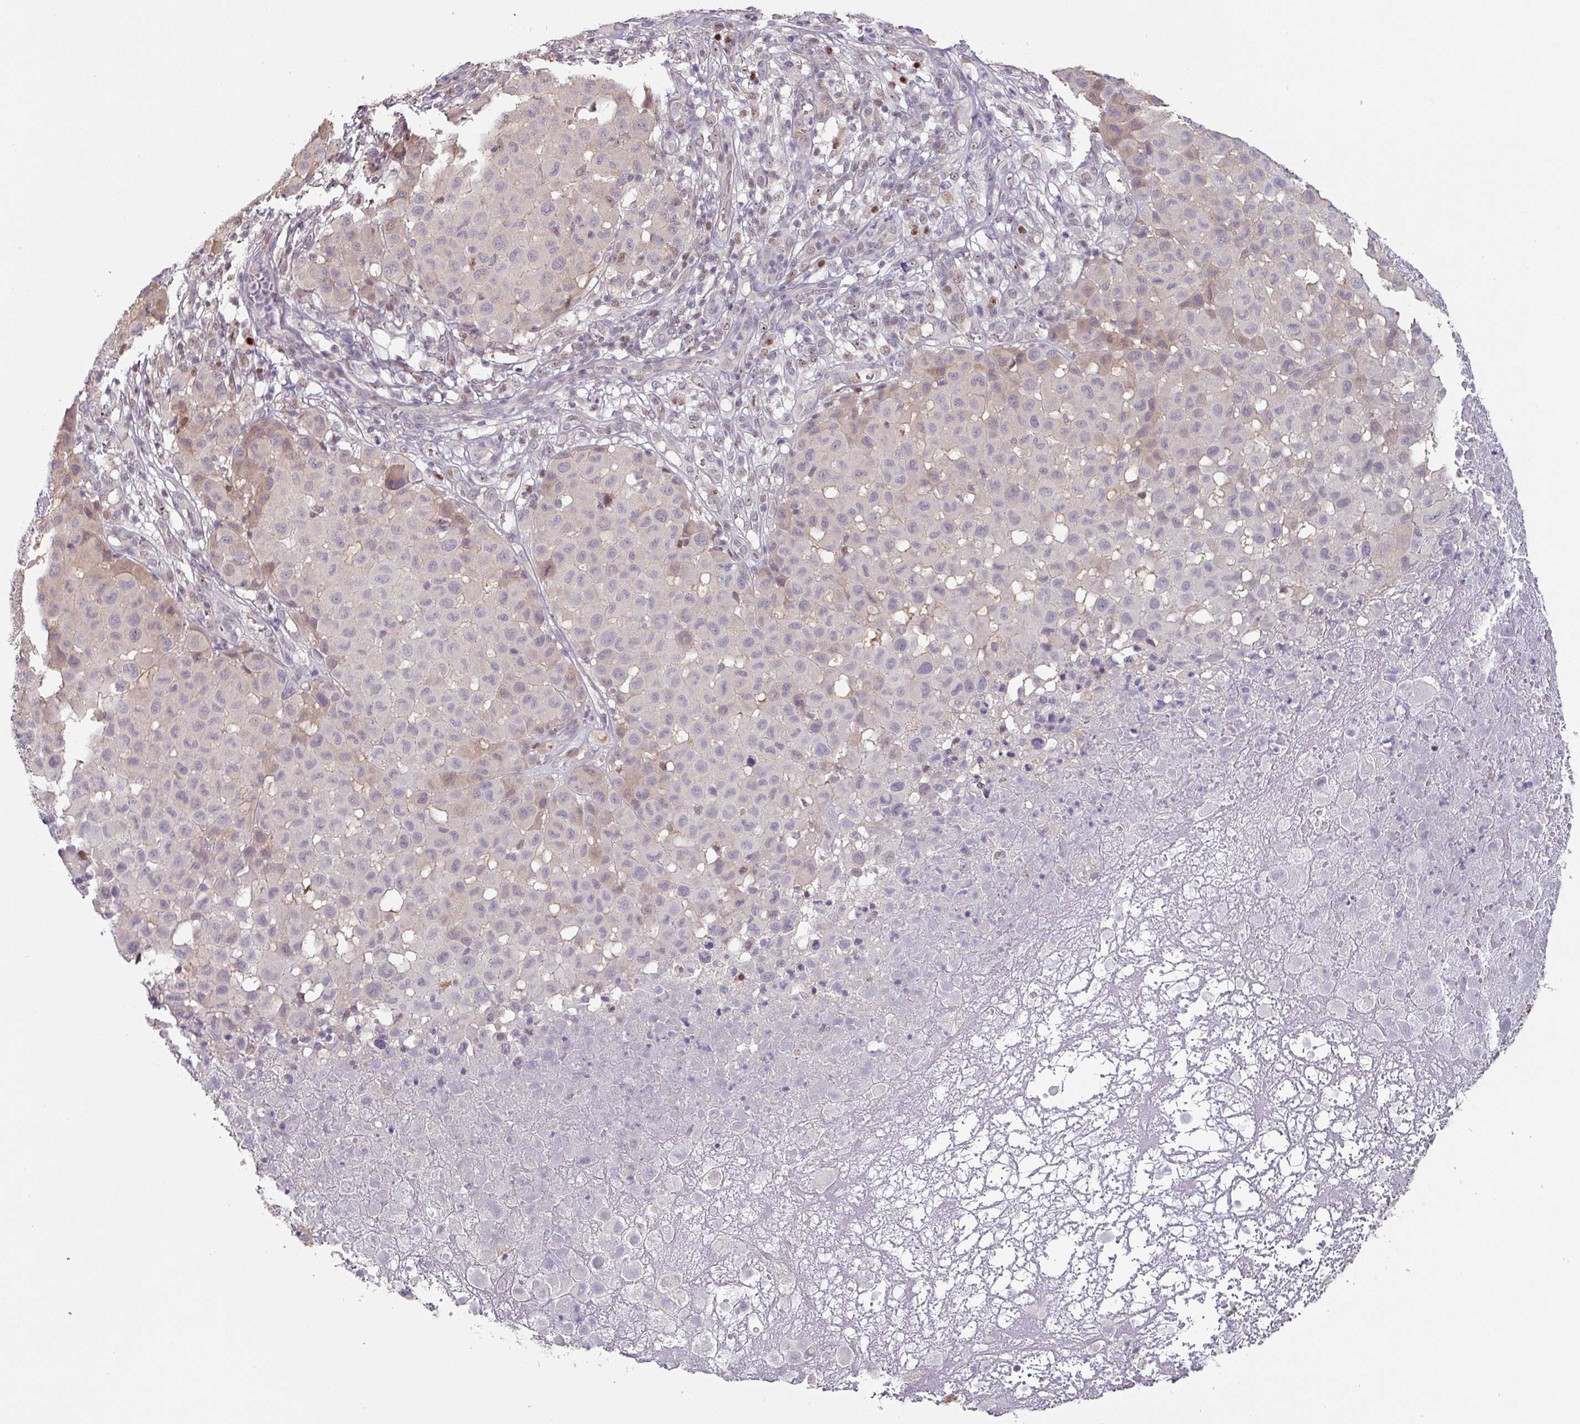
{"staining": {"intensity": "negative", "quantity": "none", "location": "none"}, "tissue": "melanoma", "cell_type": "Tumor cells", "image_type": "cancer", "snomed": [{"axis": "morphology", "description": "Malignant melanoma, NOS"}, {"axis": "topography", "description": "Skin"}], "caption": "Immunohistochemistry (IHC) micrograph of human malignant melanoma stained for a protein (brown), which reveals no staining in tumor cells.", "gene": "ZBTB6", "patient": {"sex": "male", "age": 73}}